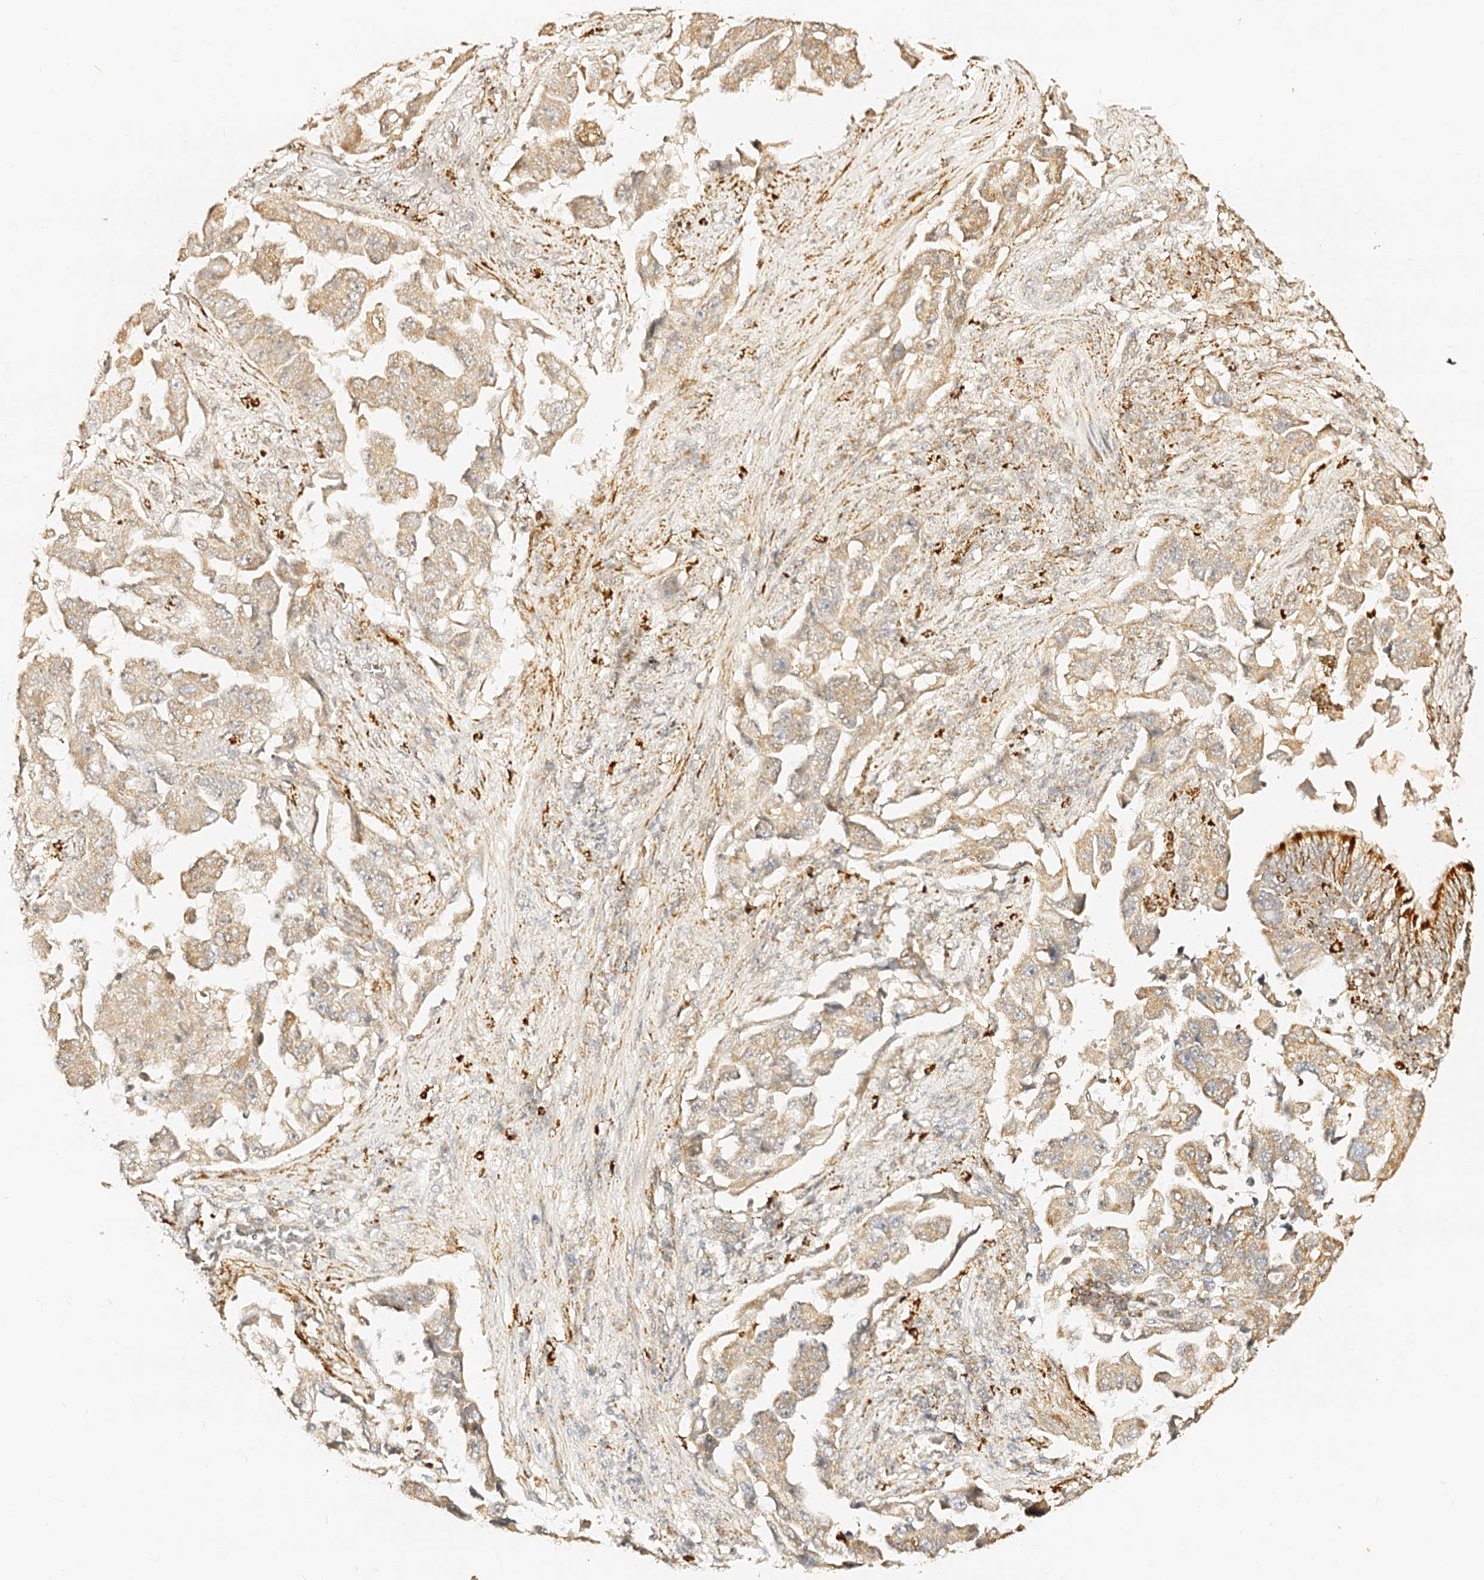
{"staining": {"intensity": "strong", "quantity": "<25%", "location": "cytoplasmic/membranous"}, "tissue": "lung cancer", "cell_type": "Tumor cells", "image_type": "cancer", "snomed": [{"axis": "morphology", "description": "Adenocarcinoma, NOS"}, {"axis": "topography", "description": "Lung"}], "caption": "This photomicrograph shows lung adenocarcinoma stained with immunohistochemistry to label a protein in brown. The cytoplasmic/membranous of tumor cells show strong positivity for the protein. Nuclei are counter-stained blue.", "gene": "MAOB", "patient": {"sex": "female", "age": 51}}